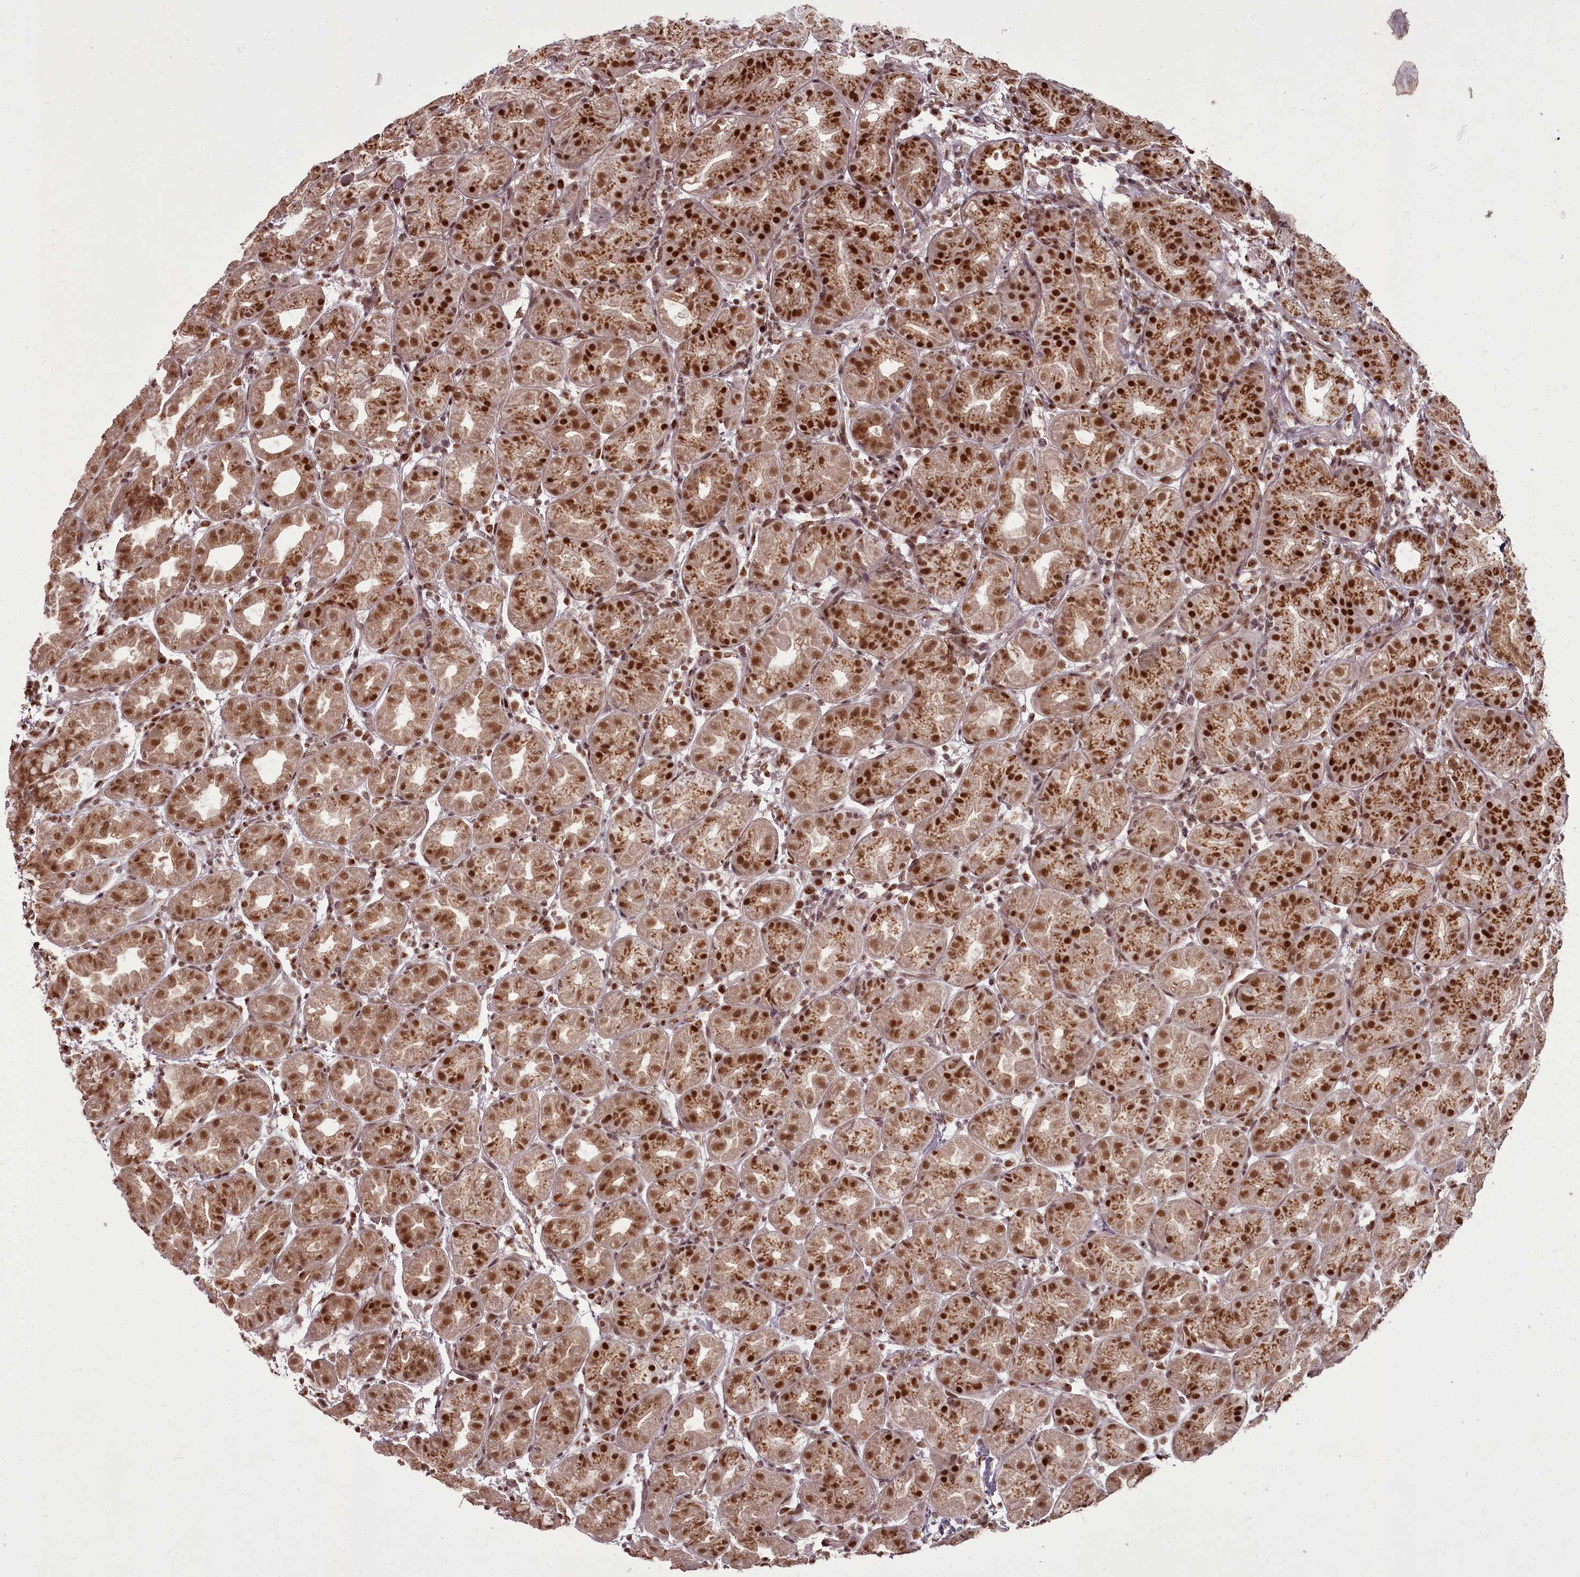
{"staining": {"intensity": "moderate", "quantity": ">75%", "location": "cytoplasmic/membranous,nuclear"}, "tissue": "stomach", "cell_type": "Glandular cells", "image_type": "normal", "snomed": [{"axis": "morphology", "description": "Normal tissue, NOS"}, {"axis": "topography", "description": "Stomach"}], "caption": "The image exhibits staining of normal stomach, revealing moderate cytoplasmic/membranous,nuclear protein positivity (brown color) within glandular cells.", "gene": "CEP83", "patient": {"sex": "female", "age": 79}}